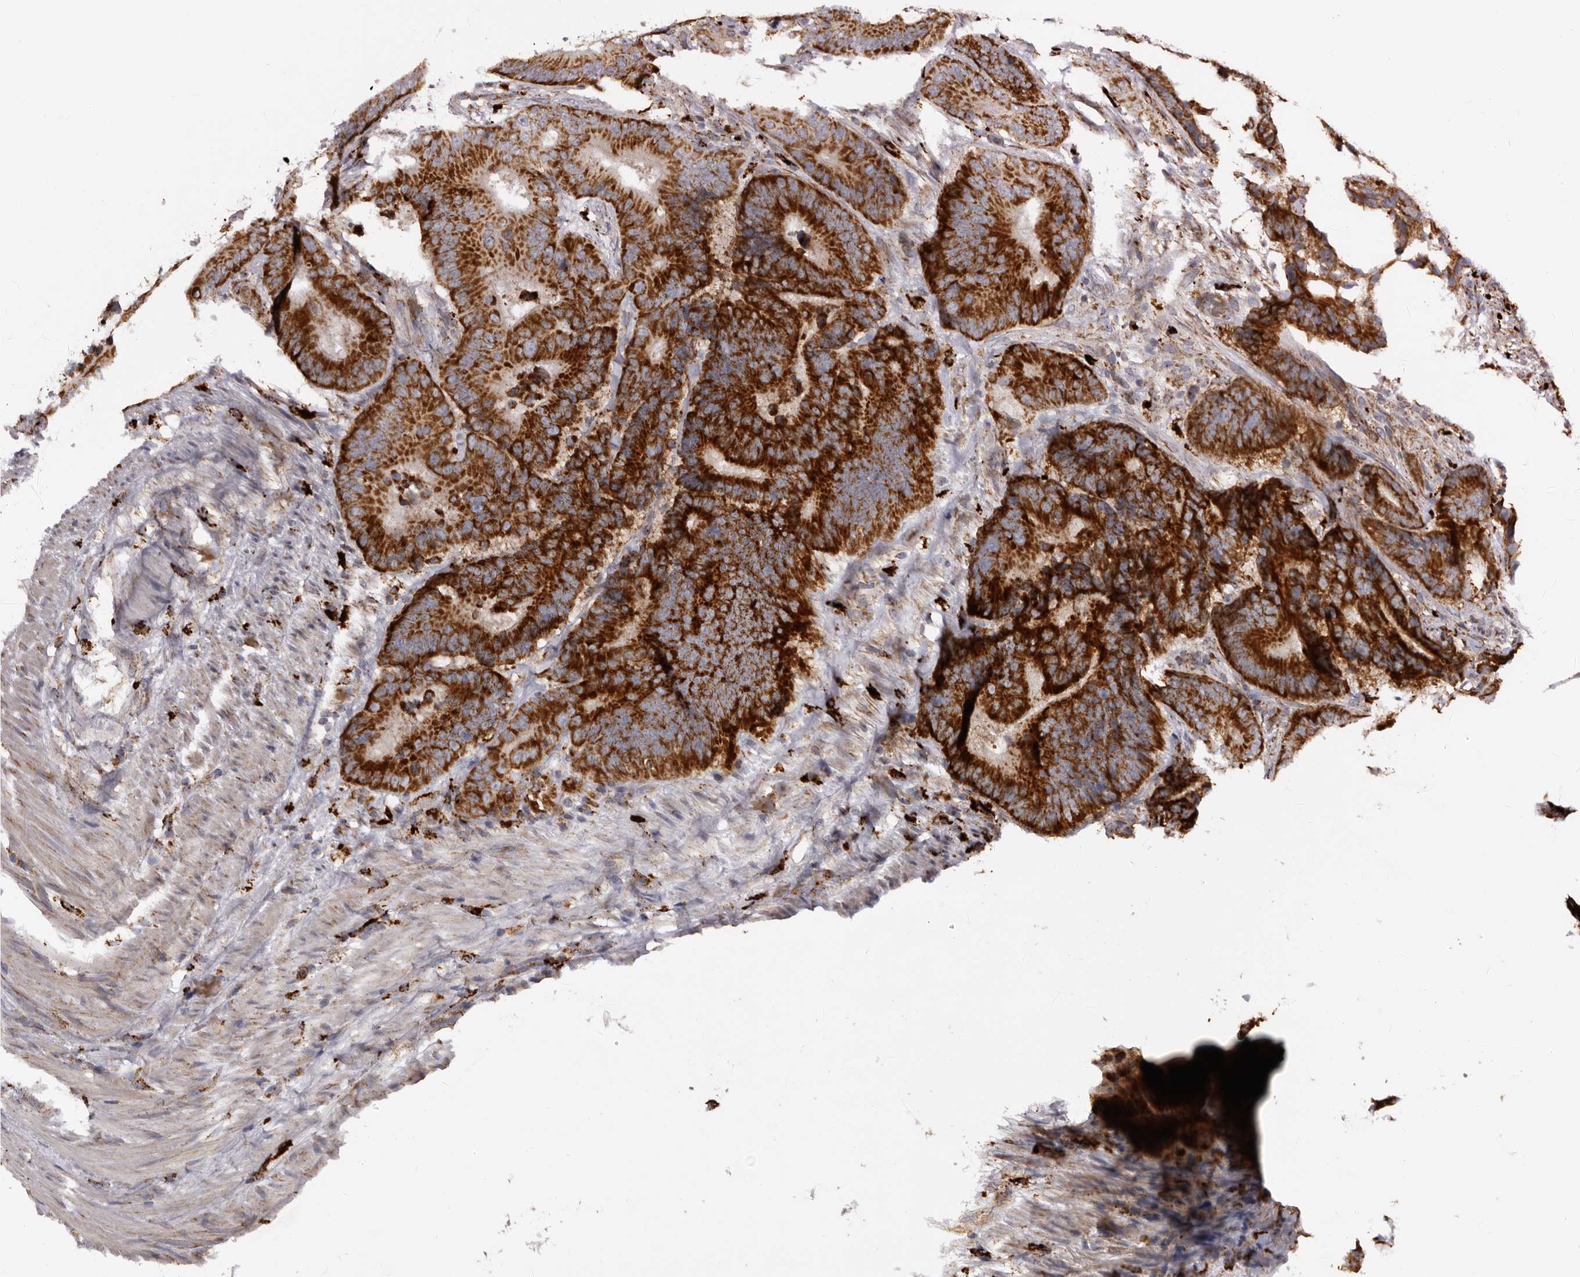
{"staining": {"intensity": "strong", "quantity": ">75%", "location": "cytoplasmic/membranous"}, "tissue": "colorectal cancer", "cell_type": "Tumor cells", "image_type": "cancer", "snomed": [{"axis": "morphology", "description": "Adenocarcinoma, NOS"}, {"axis": "topography", "description": "Colon"}], "caption": "High-power microscopy captured an immunohistochemistry (IHC) histopathology image of colorectal adenocarcinoma, revealing strong cytoplasmic/membranous staining in approximately >75% of tumor cells.", "gene": "MECR", "patient": {"sex": "male", "age": 83}}